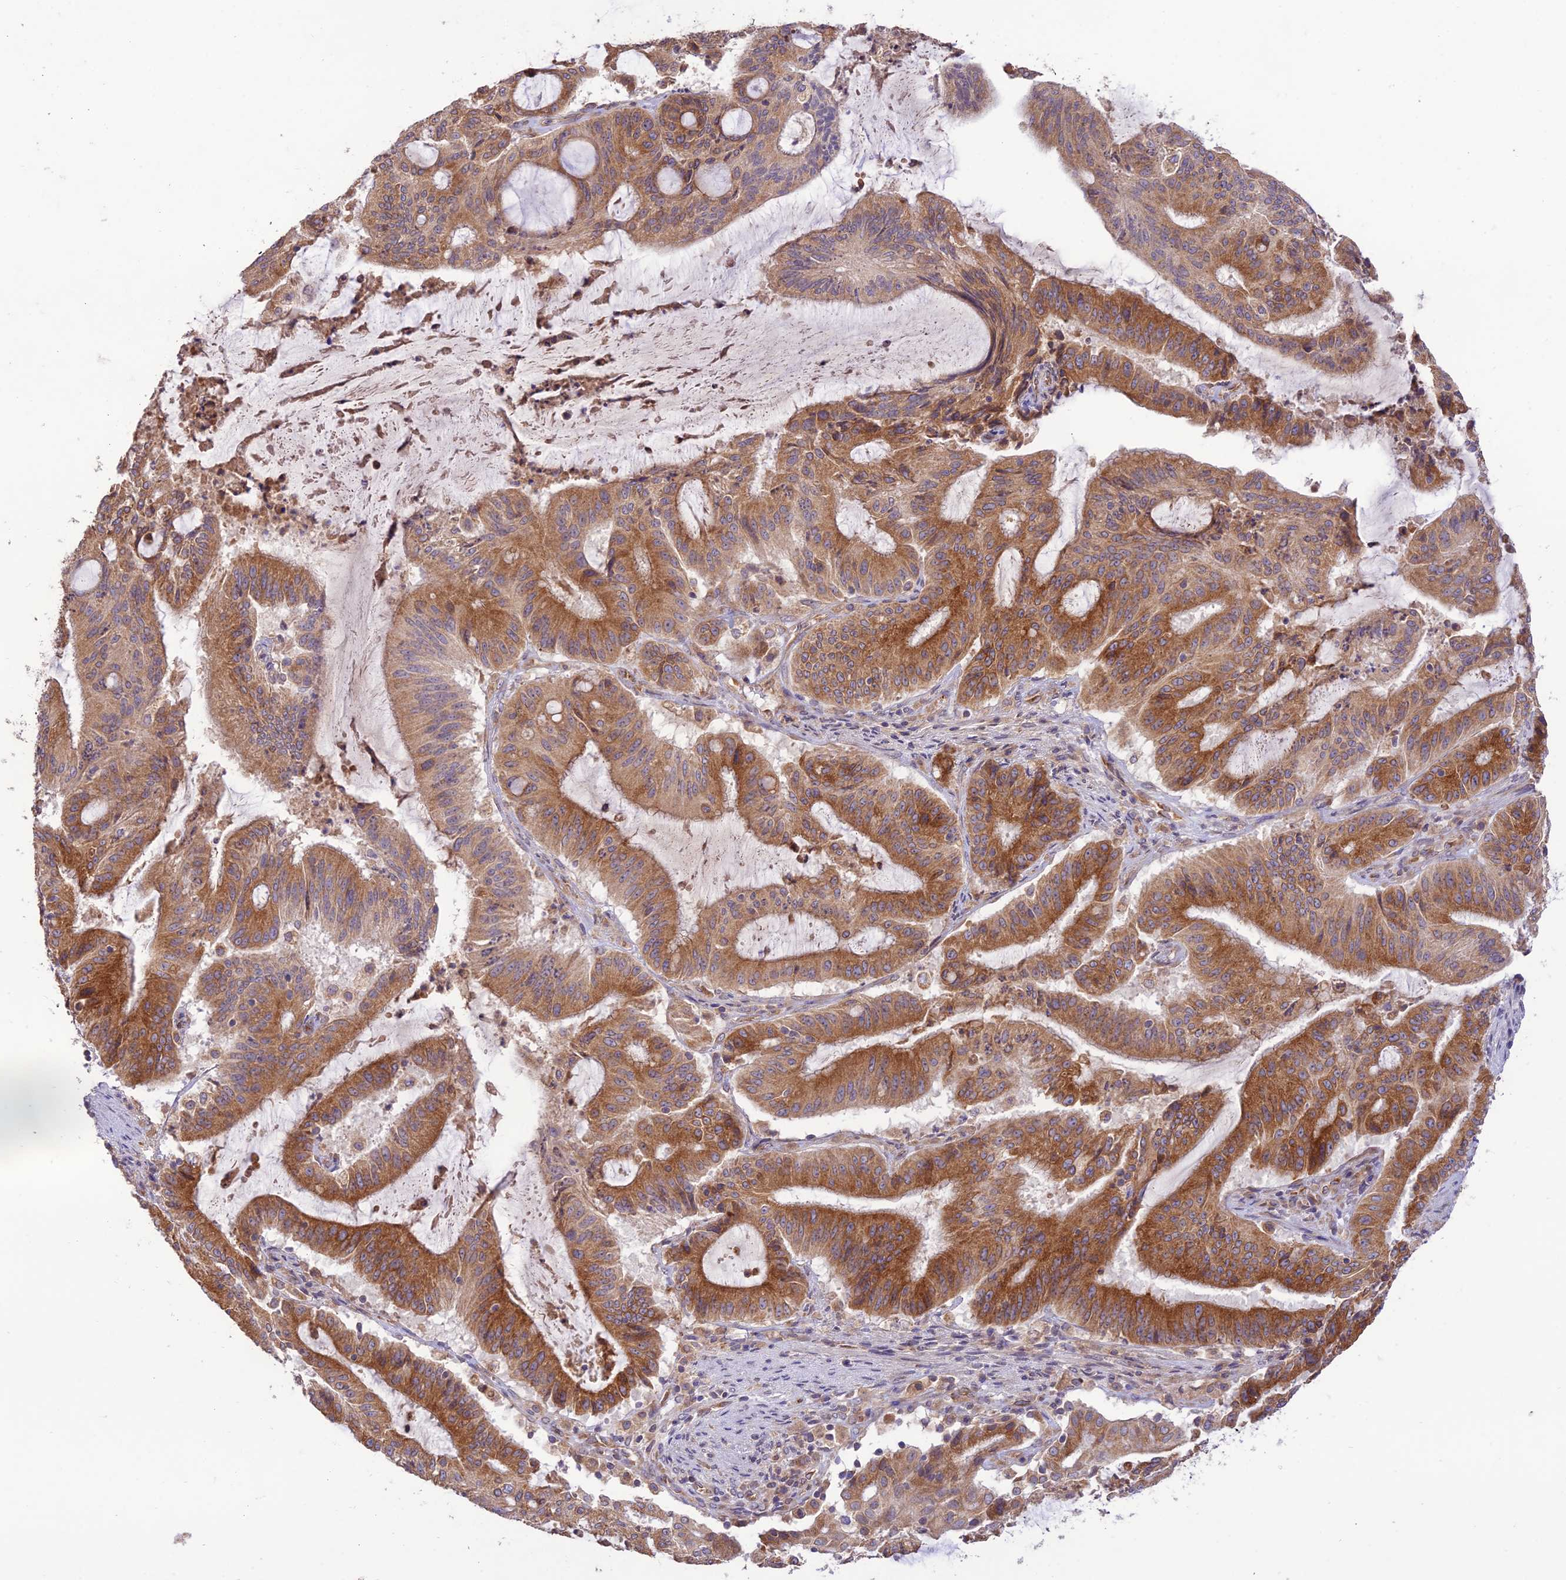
{"staining": {"intensity": "moderate", "quantity": ">75%", "location": "cytoplasmic/membranous"}, "tissue": "liver cancer", "cell_type": "Tumor cells", "image_type": "cancer", "snomed": [{"axis": "morphology", "description": "Normal tissue, NOS"}, {"axis": "morphology", "description": "Cholangiocarcinoma"}, {"axis": "topography", "description": "Liver"}, {"axis": "topography", "description": "Peripheral nerve tissue"}], "caption": "Tumor cells demonstrate moderate cytoplasmic/membranous staining in approximately >75% of cells in liver cancer (cholangiocarcinoma).", "gene": "TMEM259", "patient": {"sex": "female", "age": 73}}